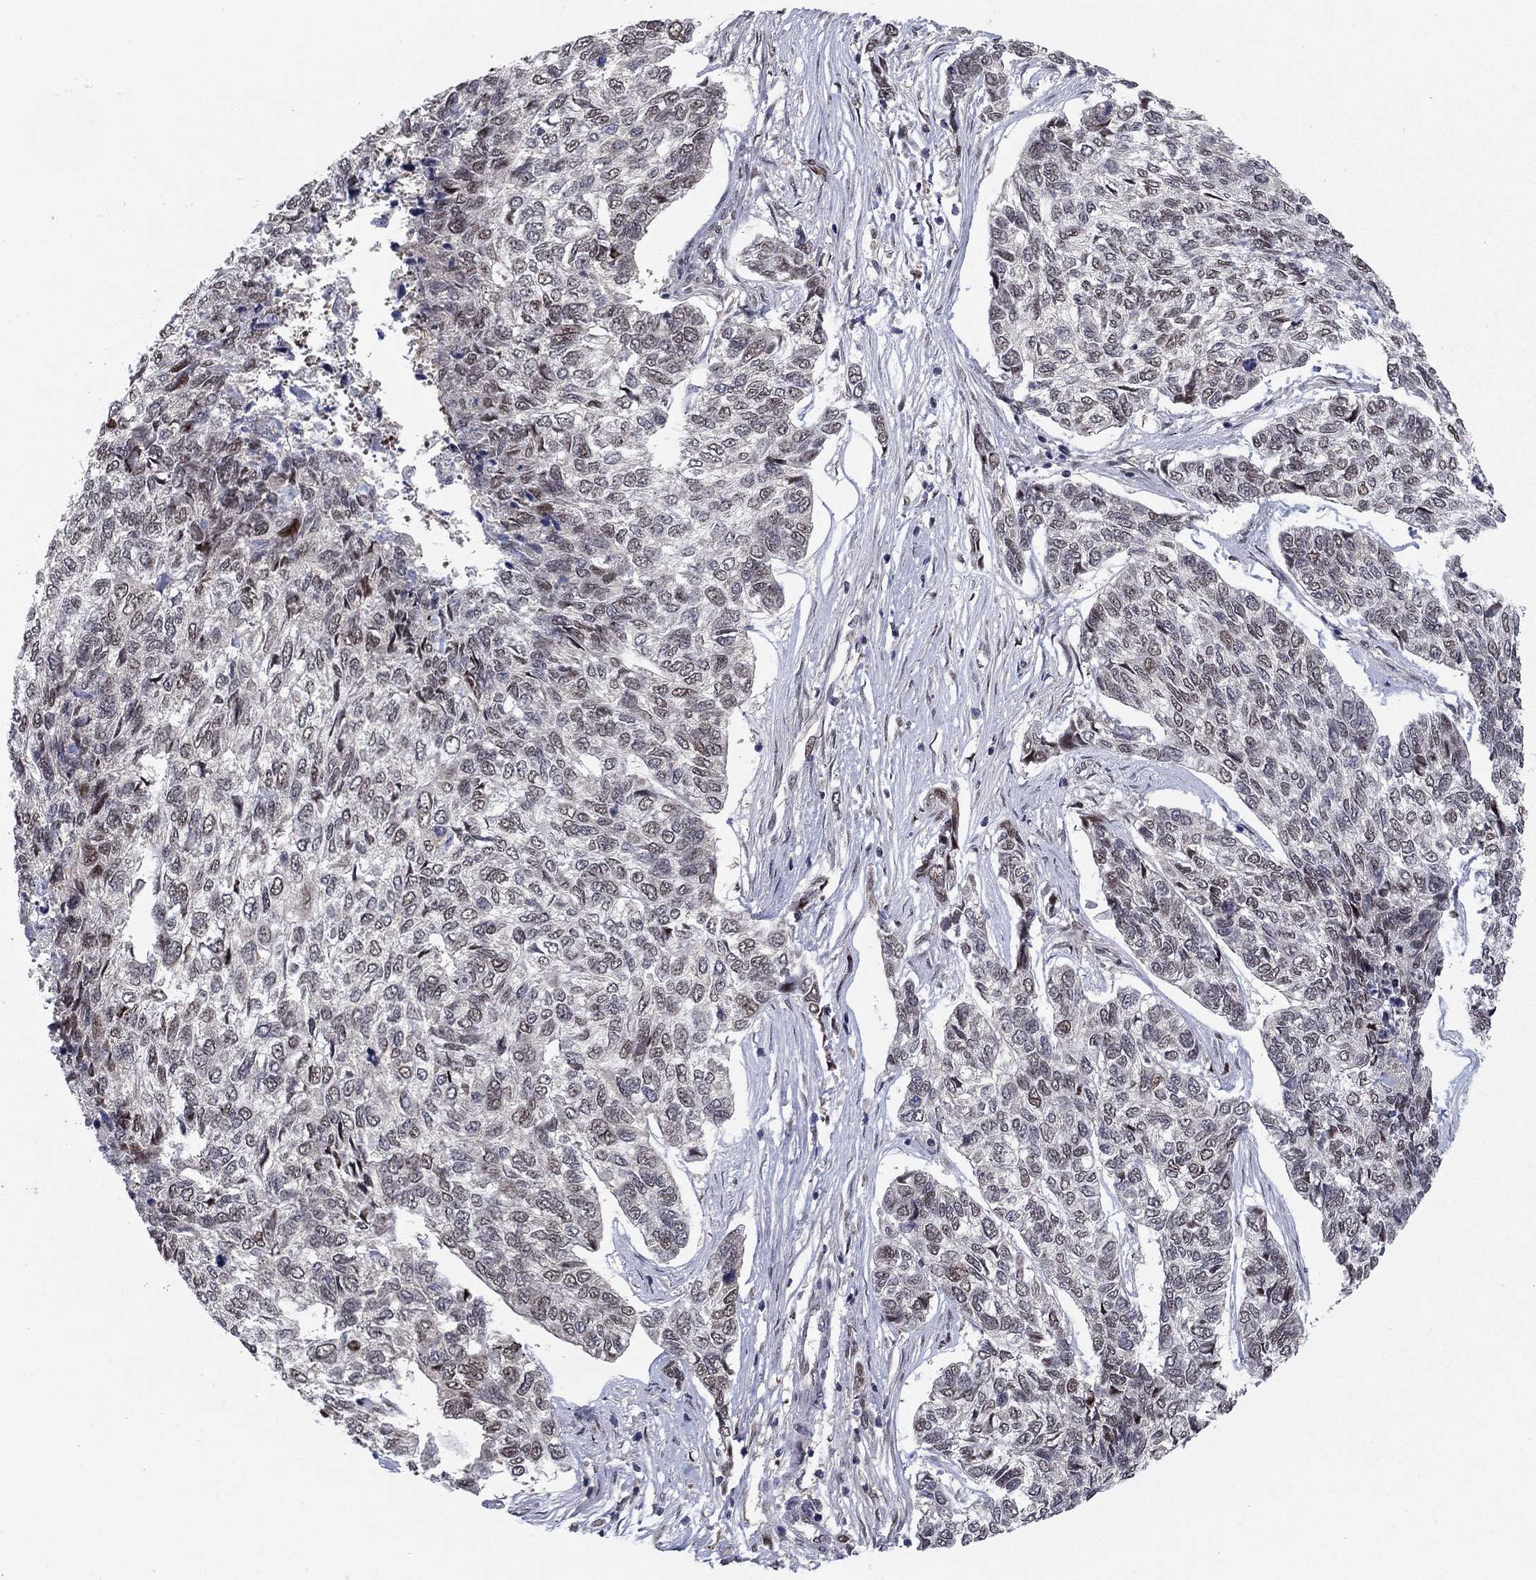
{"staining": {"intensity": "negative", "quantity": "none", "location": "none"}, "tissue": "skin cancer", "cell_type": "Tumor cells", "image_type": "cancer", "snomed": [{"axis": "morphology", "description": "Basal cell carcinoma"}, {"axis": "topography", "description": "Skin"}], "caption": "High power microscopy histopathology image of an IHC image of skin basal cell carcinoma, revealing no significant staining in tumor cells.", "gene": "PSMC1", "patient": {"sex": "female", "age": 65}}